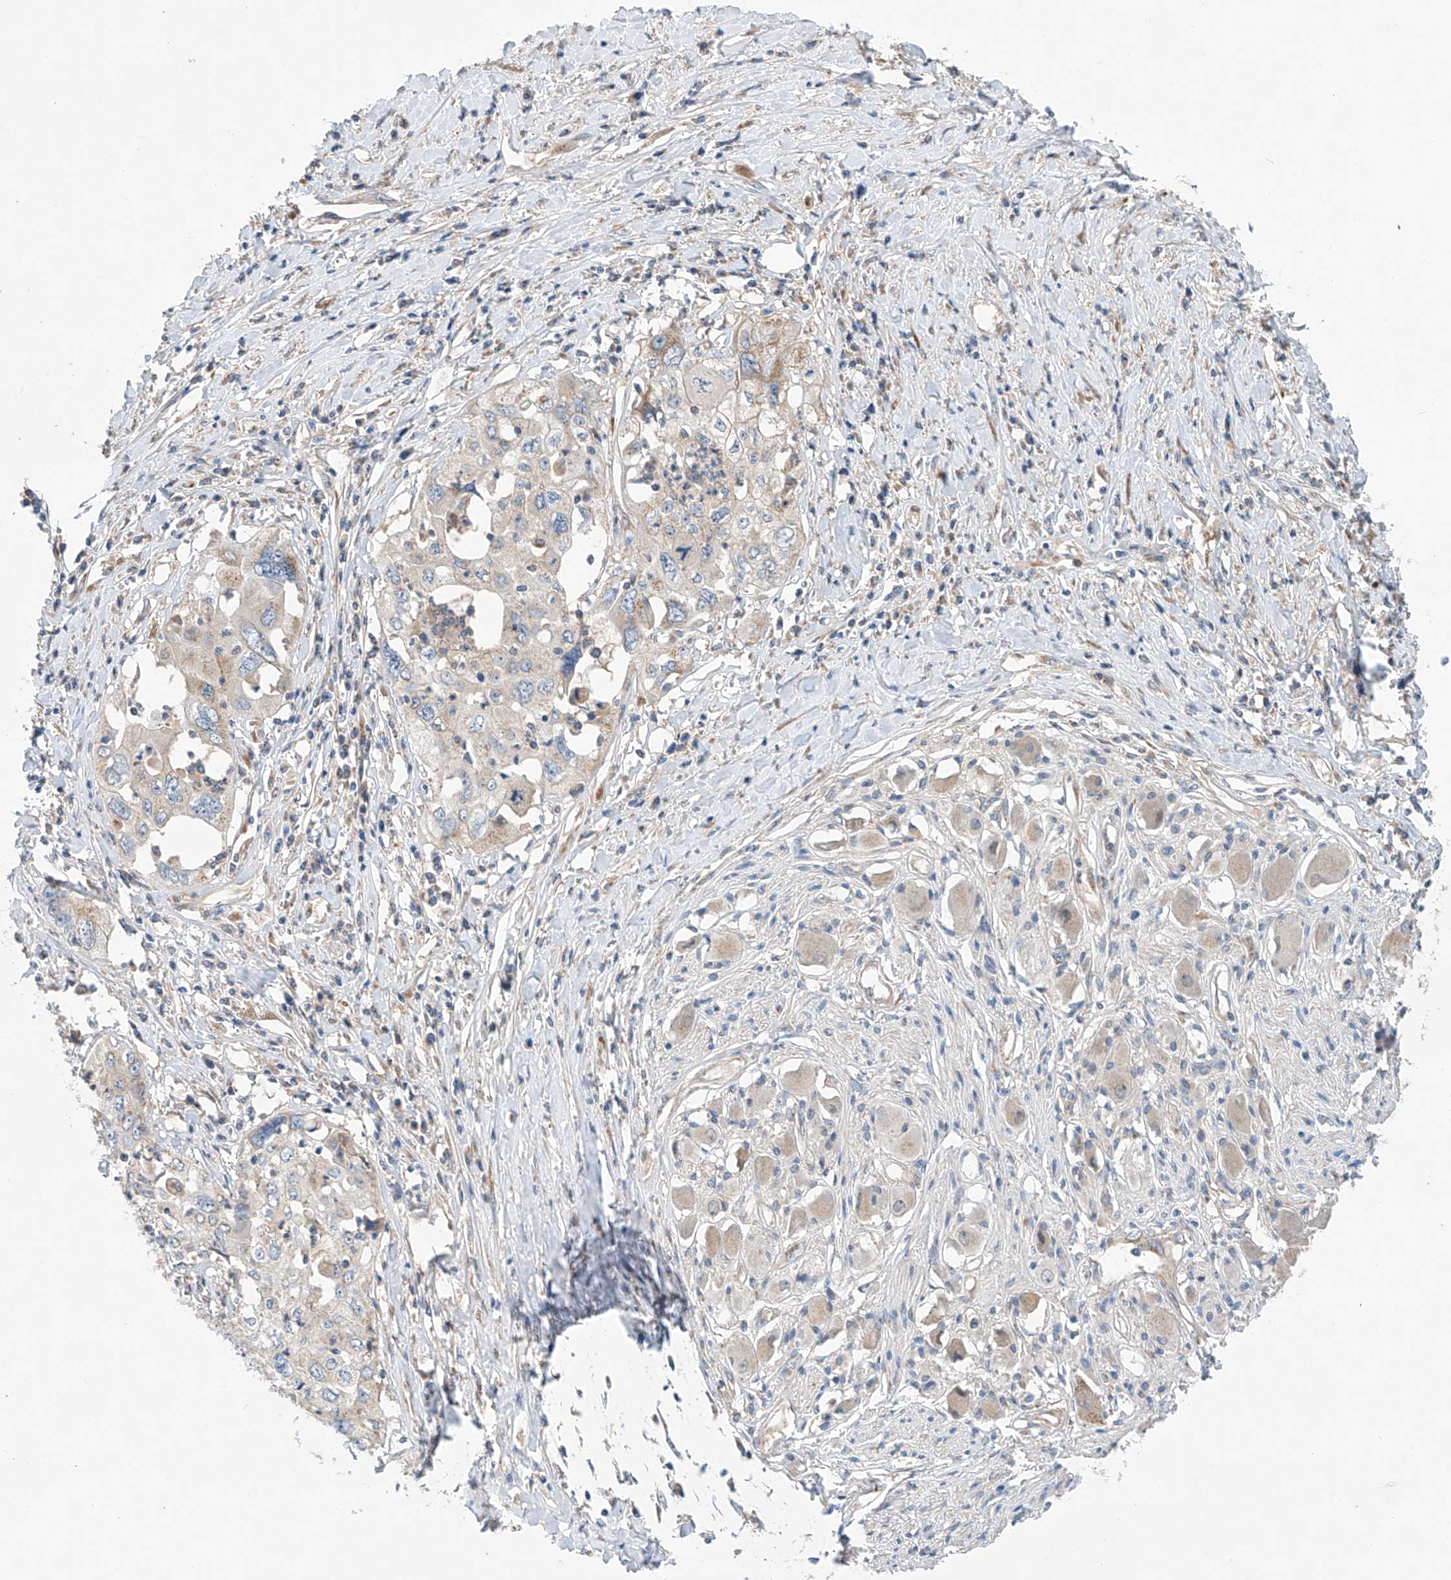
{"staining": {"intensity": "weak", "quantity": "<25%", "location": "cytoplasmic/membranous"}, "tissue": "cervical cancer", "cell_type": "Tumor cells", "image_type": "cancer", "snomed": [{"axis": "morphology", "description": "Squamous cell carcinoma, NOS"}, {"axis": "topography", "description": "Cervix"}], "caption": "Tumor cells show no significant staining in squamous cell carcinoma (cervical).", "gene": "SLC22A7", "patient": {"sex": "female", "age": 31}}